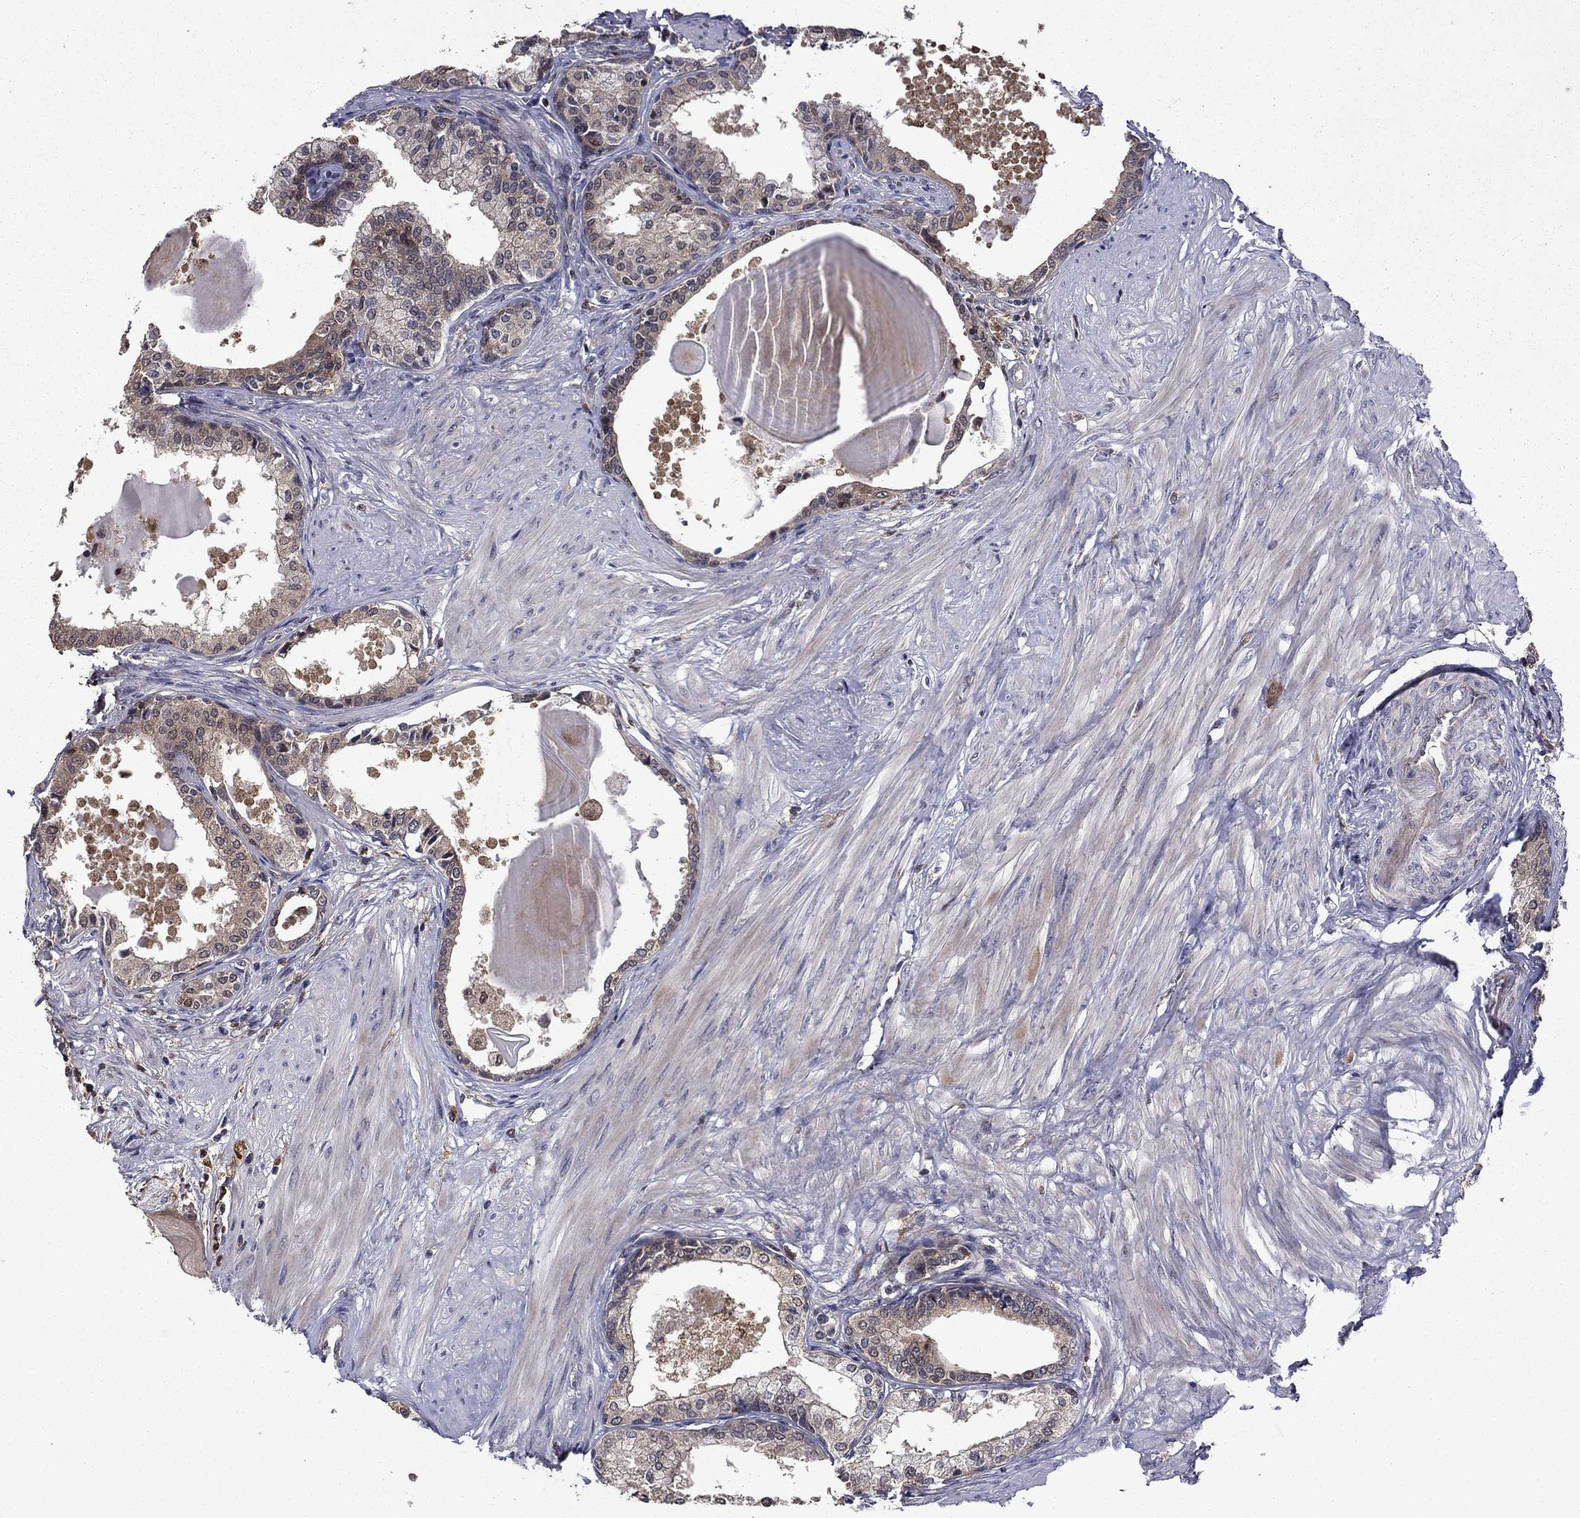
{"staining": {"intensity": "moderate", "quantity": "25%-75%", "location": "cytoplasmic/membranous"}, "tissue": "prostate", "cell_type": "Glandular cells", "image_type": "normal", "snomed": [{"axis": "morphology", "description": "Normal tissue, NOS"}, {"axis": "topography", "description": "Prostate"}], "caption": "Immunohistochemistry micrograph of unremarkable prostate stained for a protein (brown), which exhibits medium levels of moderate cytoplasmic/membranous staining in approximately 25%-75% of glandular cells.", "gene": "TPMT", "patient": {"sex": "male", "age": 63}}